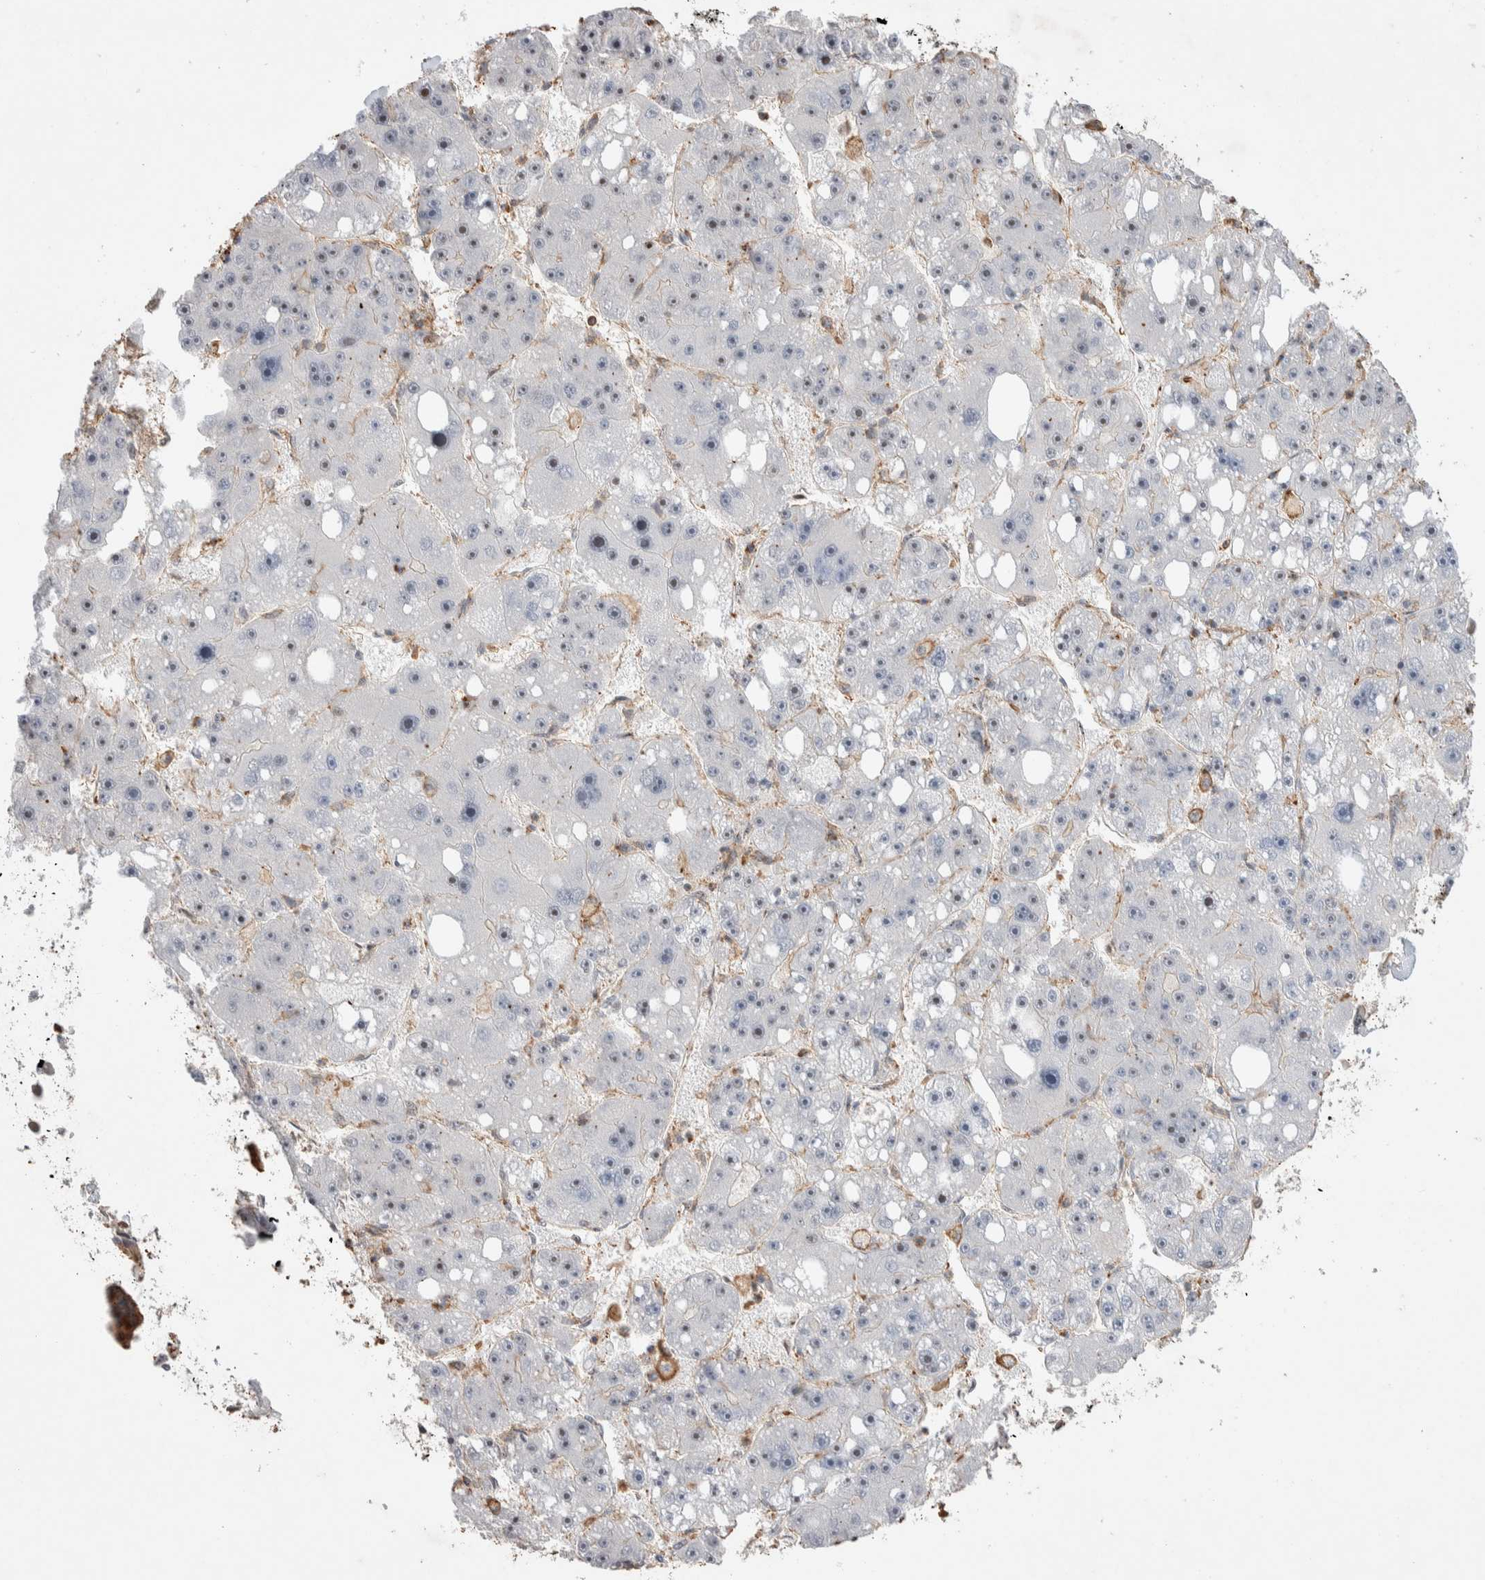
{"staining": {"intensity": "negative", "quantity": "none", "location": "none"}, "tissue": "liver cancer", "cell_type": "Tumor cells", "image_type": "cancer", "snomed": [{"axis": "morphology", "description": "Cholangiocarcinoma"}, {"axis": "topography", "description": "Liver"}], "caption": "Tumor cells show no significant protein staining in liver cancer (cholangiocarcinoma).", "gene": "ZNF704", "patient": {"sex": "male", "age": 50}}